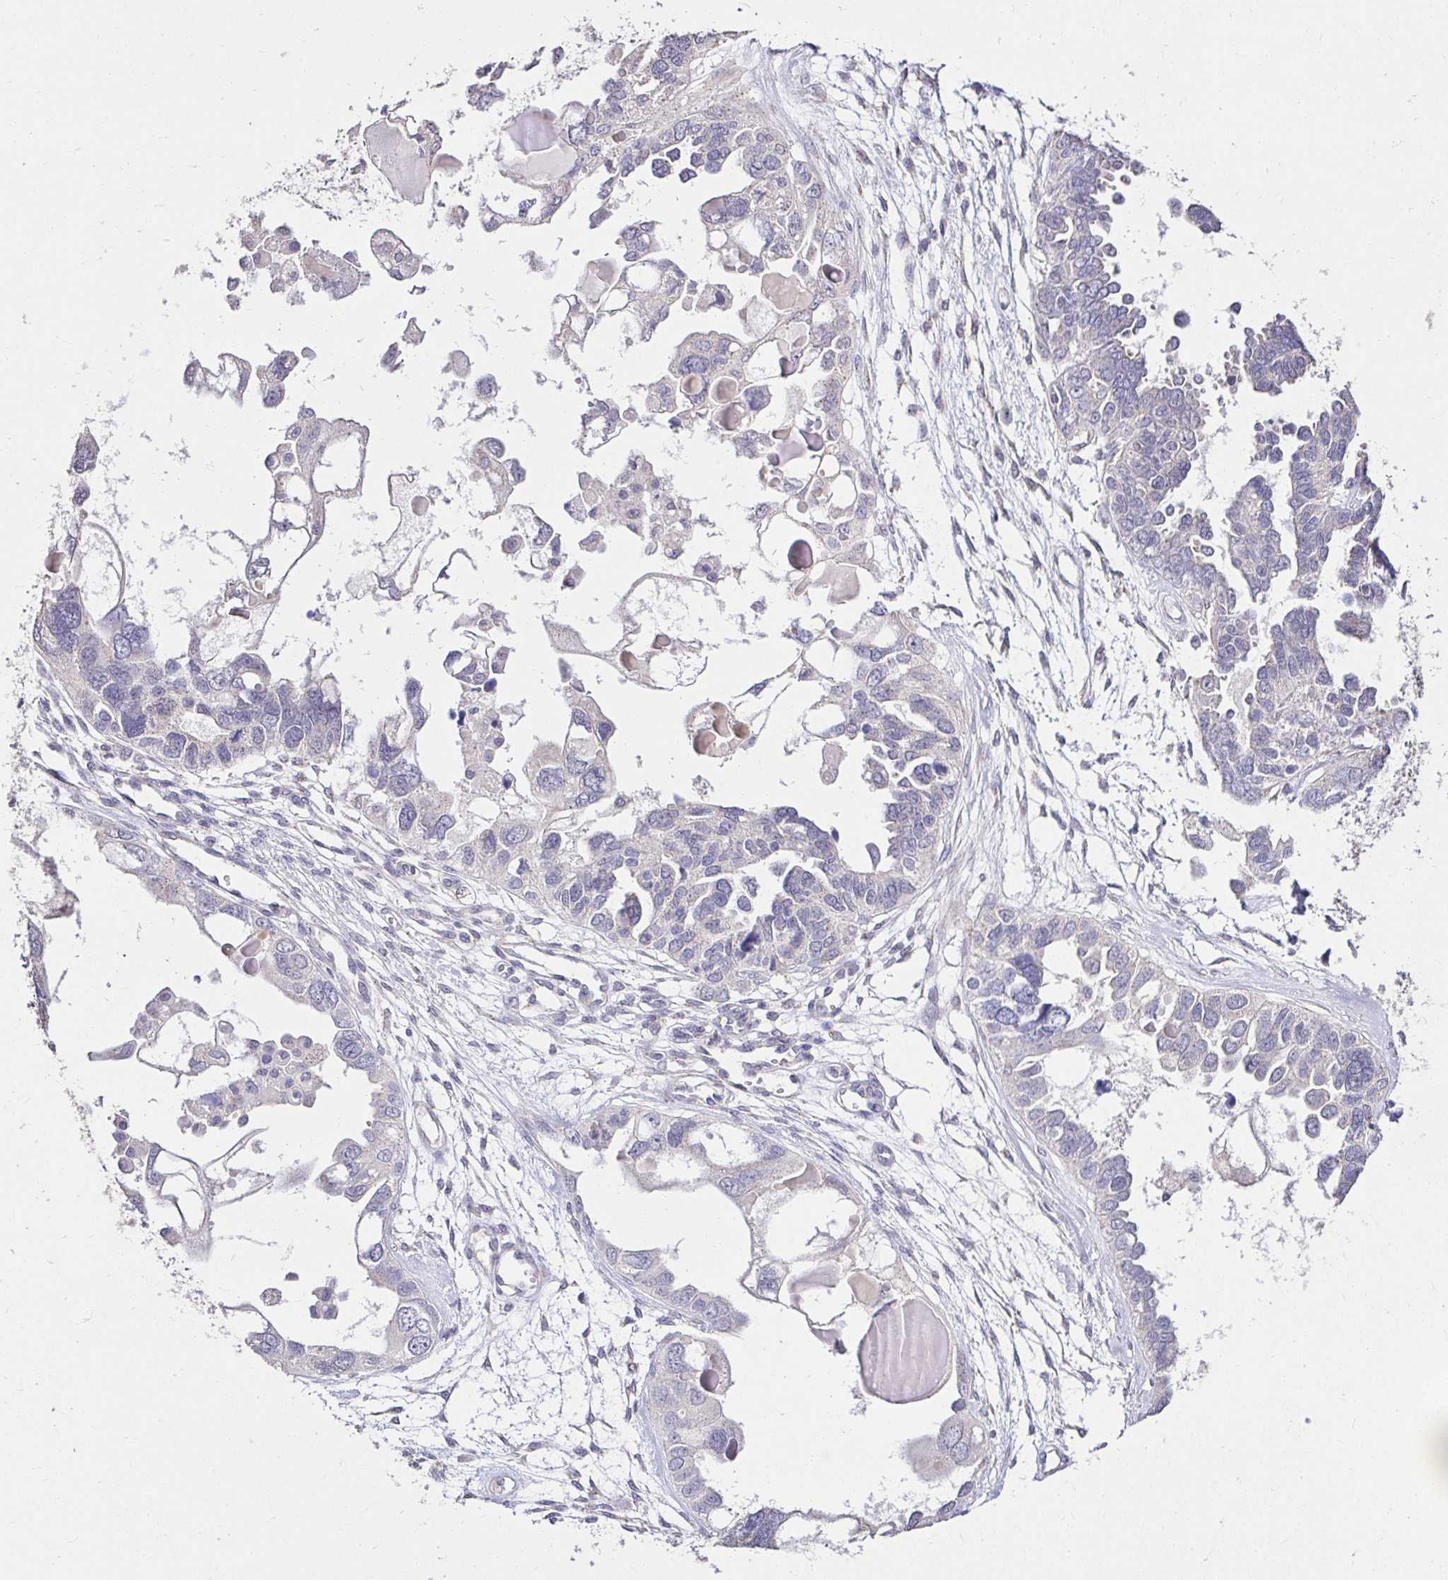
{"staining": {"intensity": "negative", "quantity": "none", "location": "none"}, "tissue": "ovarian cancer", "cell_type": "Tumor cells", "image_type": "cancer", "snomed": [{"axis": "morphology", "description": "Cystadenocarcinoma, serous, NOS"}, {"axis": "topography", "description": "Ovary"}], "caption": "Immunohistochemical staining of ovarian cancer reveals no significant staining in tumor cells.", "gene": "KIAA1210", "patient": {"sex": "female", "age": 51}}